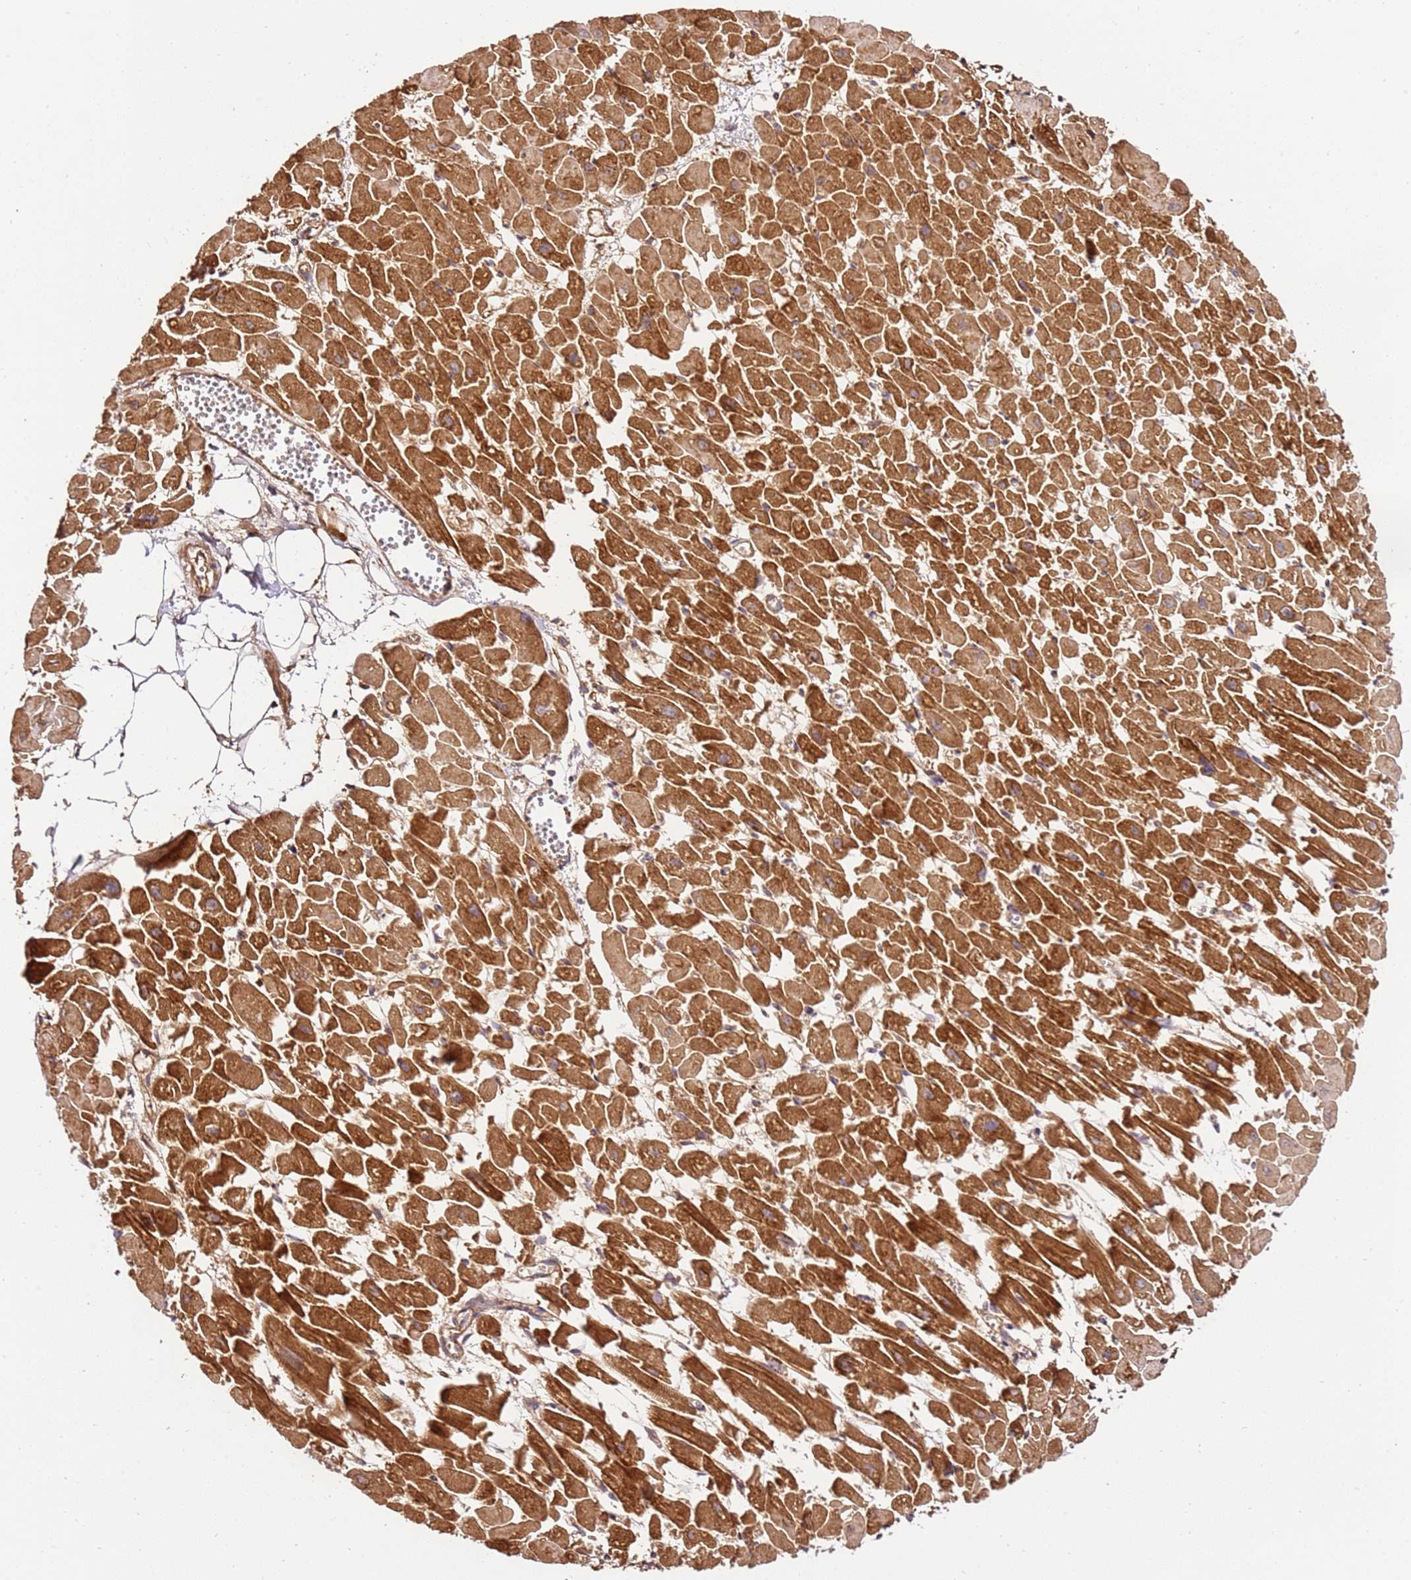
{"staining": {"intensity": "strong", "quantity": ">75%", "location": "cytoplasmic/membranous"}, "tissue": "heart muscle", "cell_type": "Cardiomyocytes", "image_type": "normal", "snomed": [{"axis": "morphology", "description": "Normal tissue, NOS"}, {"axis": "topography", "description": "Heart"}], "caption": "A high amount of strong cytoplasmic/membranous positivity is appreciated in about >75% of cardiomyocytes in benign heart muscle.", "gene": "KATNAL2", "patient": {"sex": "female", "age": 64}}